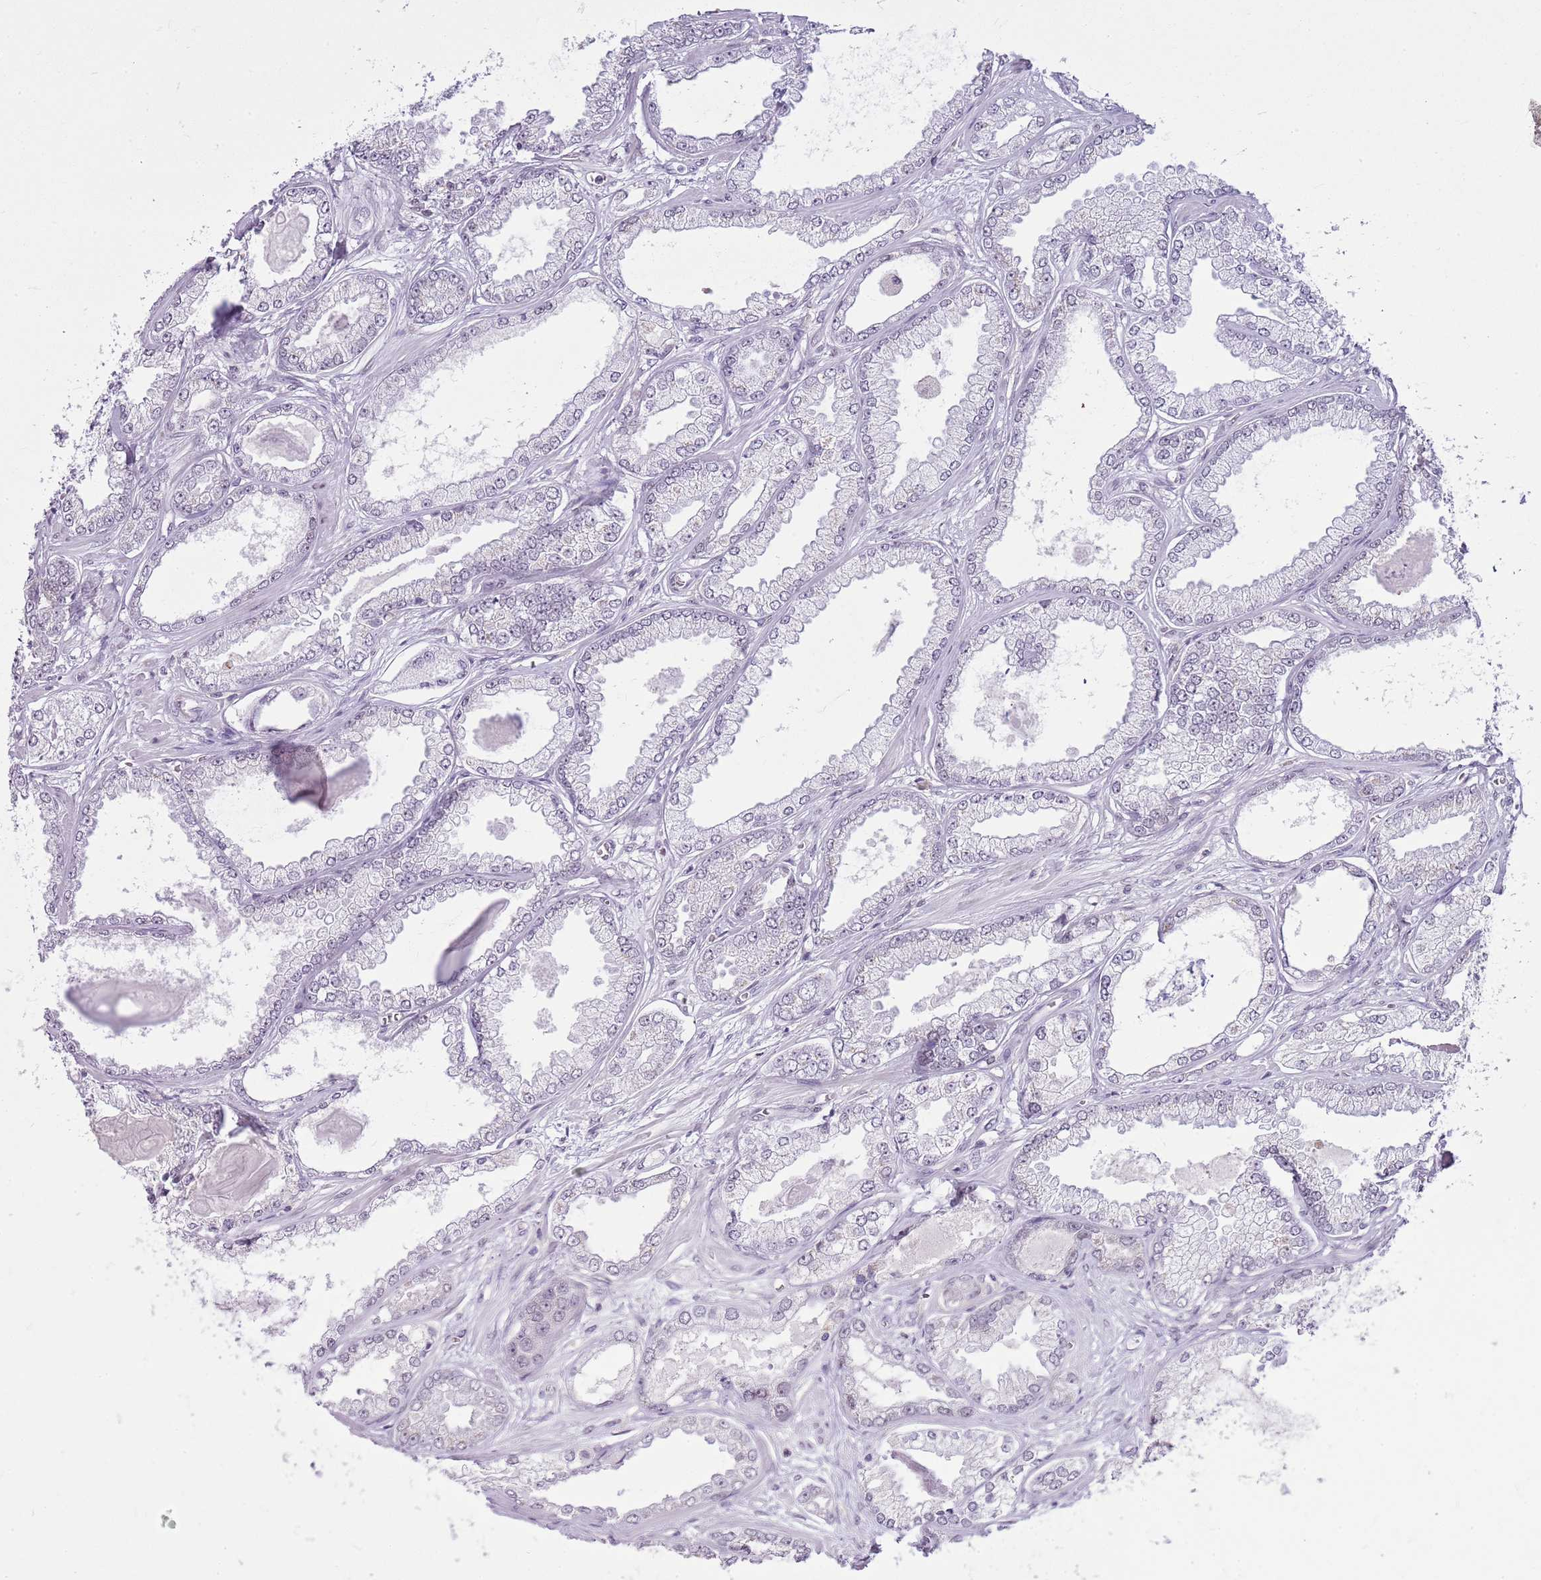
{"staining": {"intensity": "negative", "quantity": "none", "location": "none"}, "tissue": "prostate cancer", "cell_type": "Tumor cells", "image_type": "cancer", "snomed": [{"axis": "morphology", "description": "Adenocarcinoma, Low grade"}, {"axis": "topography", "description": "Prostate"}], "caption": "There is no significant expression in tumor cells of prostate adenocarcinoma (low-grade).", "gene": "DHX32", "patient": {"sex": "male", "age": 64}}